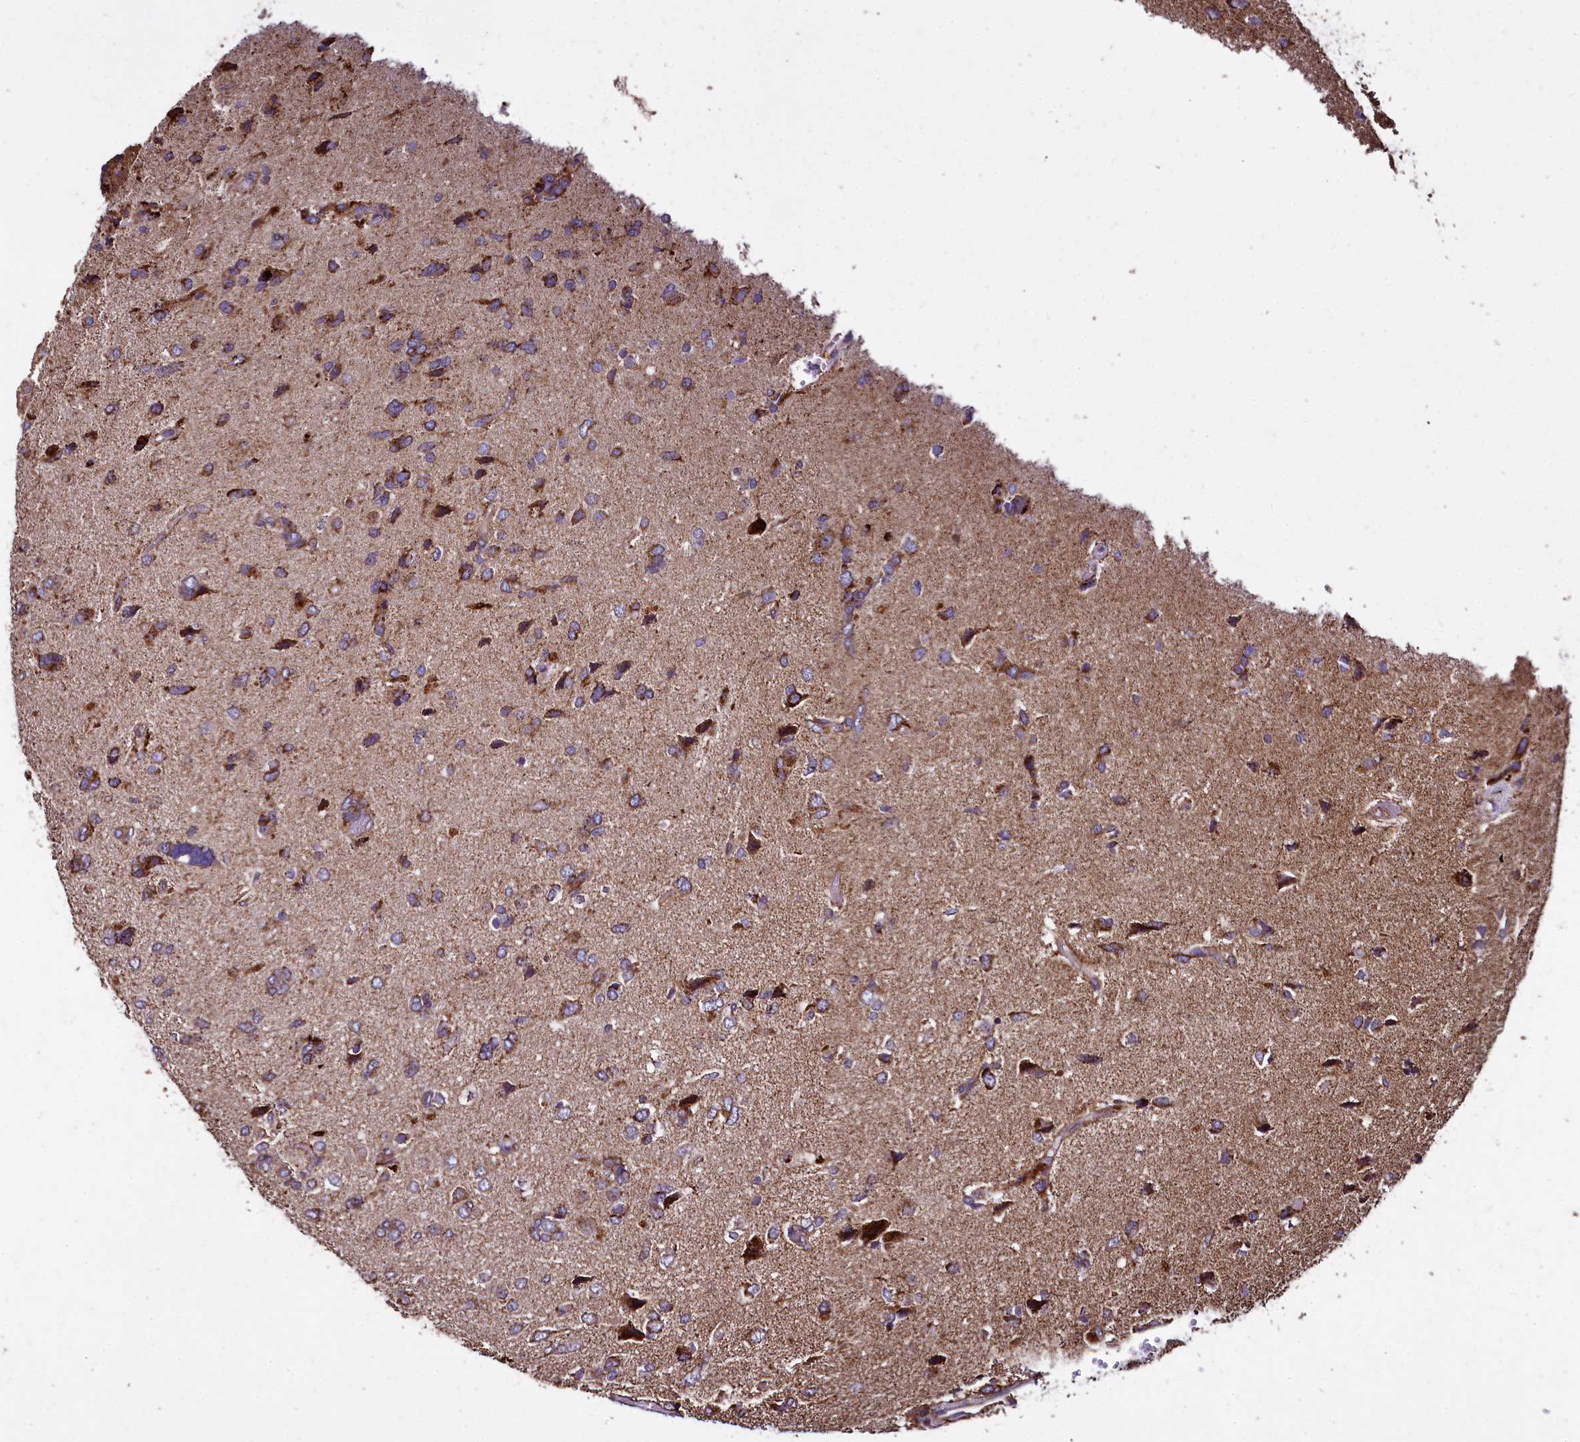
{"staining": {"intensity": "moderate", "quantity": "25%-75%", "location": "cytoplasmic/membranous"}, "tissue": "glioma", "cell_type": "Tumor cells", "image_type": "cancer", "snomed": [{"axis": "morphology", "description": "Glioma, malignant, High grade"}, {"axis": "topography", "description": "Brain"}], "caption": "Protein staining displays moderate cytoplasmic/membranous expression in about 25%-75% of tumor cells in glioma.", "gene": "COQ9", "patient": {"sex": "female", "age": 59}}